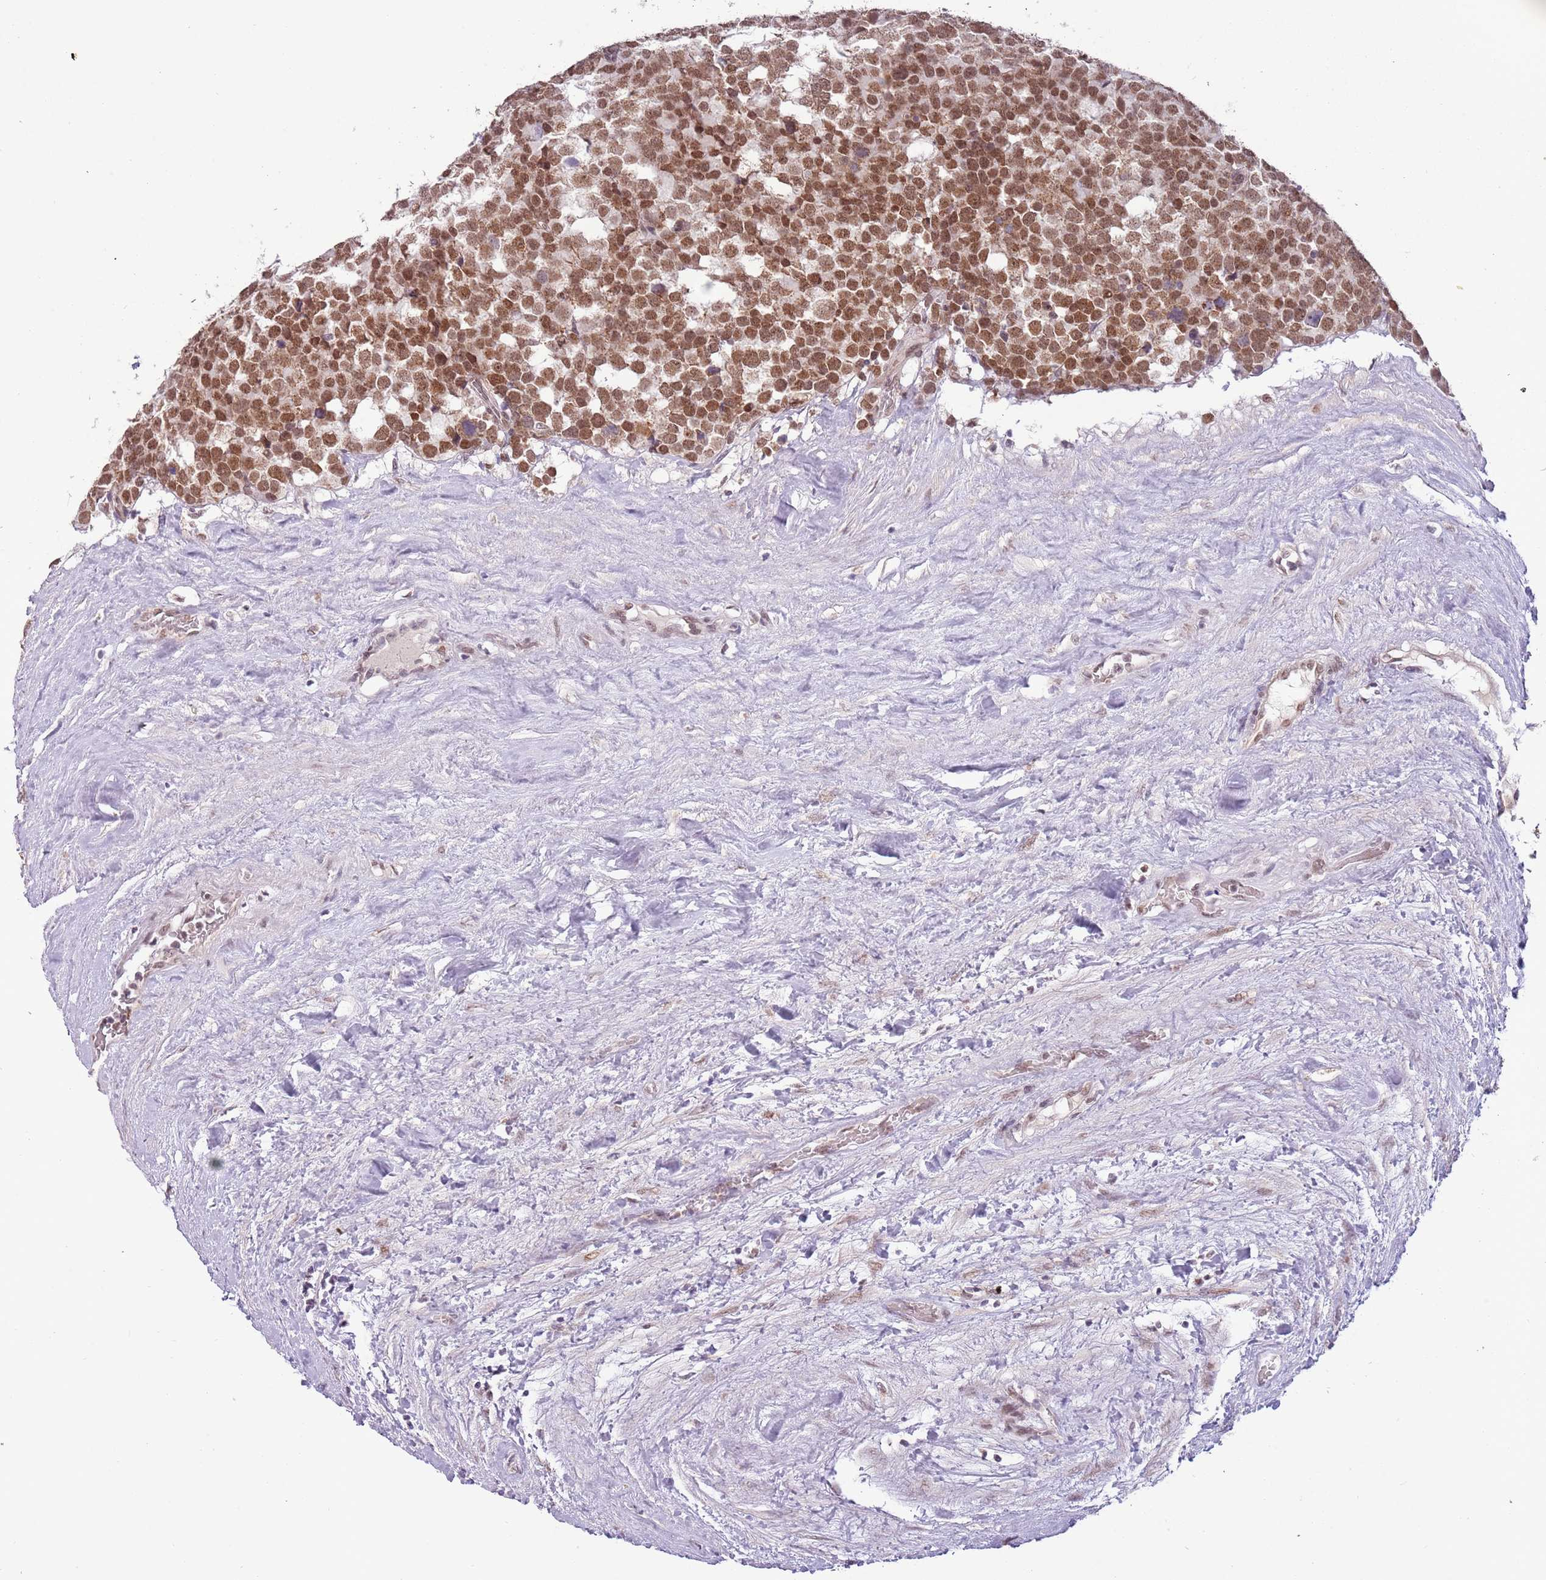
{"staining": {"intensity": "moderate", "quantity": ">75%", "location": "nuclear"}, "tissue": "testis cancer", "cell_type": "Tumor cells", "image_type": "cancer", "snomed": [{"axis": "morphology", "description": "Seminoma, NOS"}, {"axis": "topography", "description": "Testis"}], "caption": "Brown immunohistochemical staining in seminoma (testis) displays moderate nuclear positivity in about >75% of tumor cells. (DAB (3,3'-diaminobenzidine) = brown stain, brightfield microscopy at high magnification).", "gene": "FAM120AOS", "patient": {"sex": "male", "age": 71}}